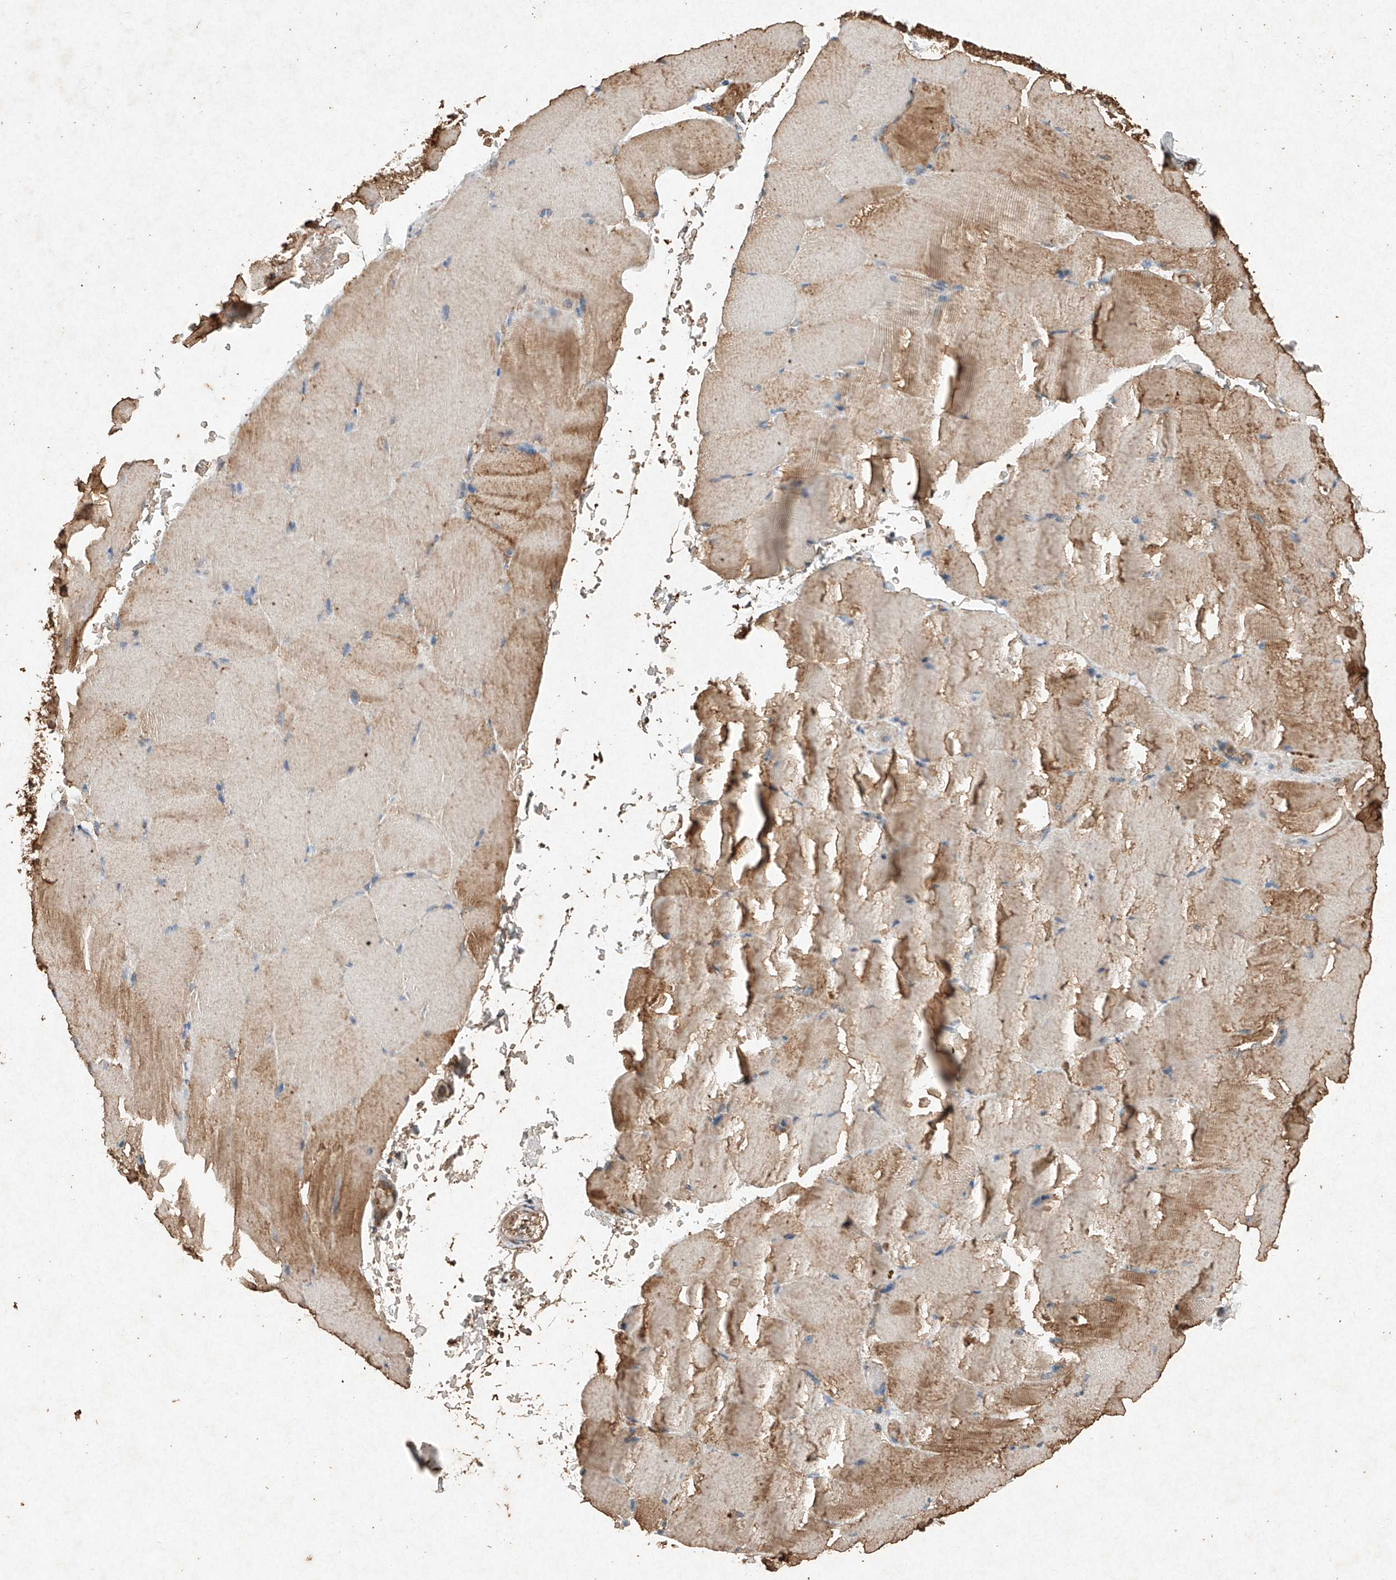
{"staining": {"intensity": "moderate", "quantity": "25%-75%", "location": "cytoplasmic/membranous"}, "tissue": "skeletal muscle", "cell_type": "Myocytes", "image_type": "normal", "snomed": [{"axis": "morphology", "description": "Normal tissue, NOS"}, {"axis": "topography", "description": "Skeletal muscle"}, {"axis": "topography", "description": "Parathyroid gland"}], "caption": "Immunohistochemistry (IHC) (DAB (3,3'-diaminobenzidine)) staining of normal skeletal muscle demonstrates moderate cytoplasmic/membranous protein staining in approximately 25%-75% of myocytes.", "gene": "STK3", "patient": {"sex": "female", "age": 37}}